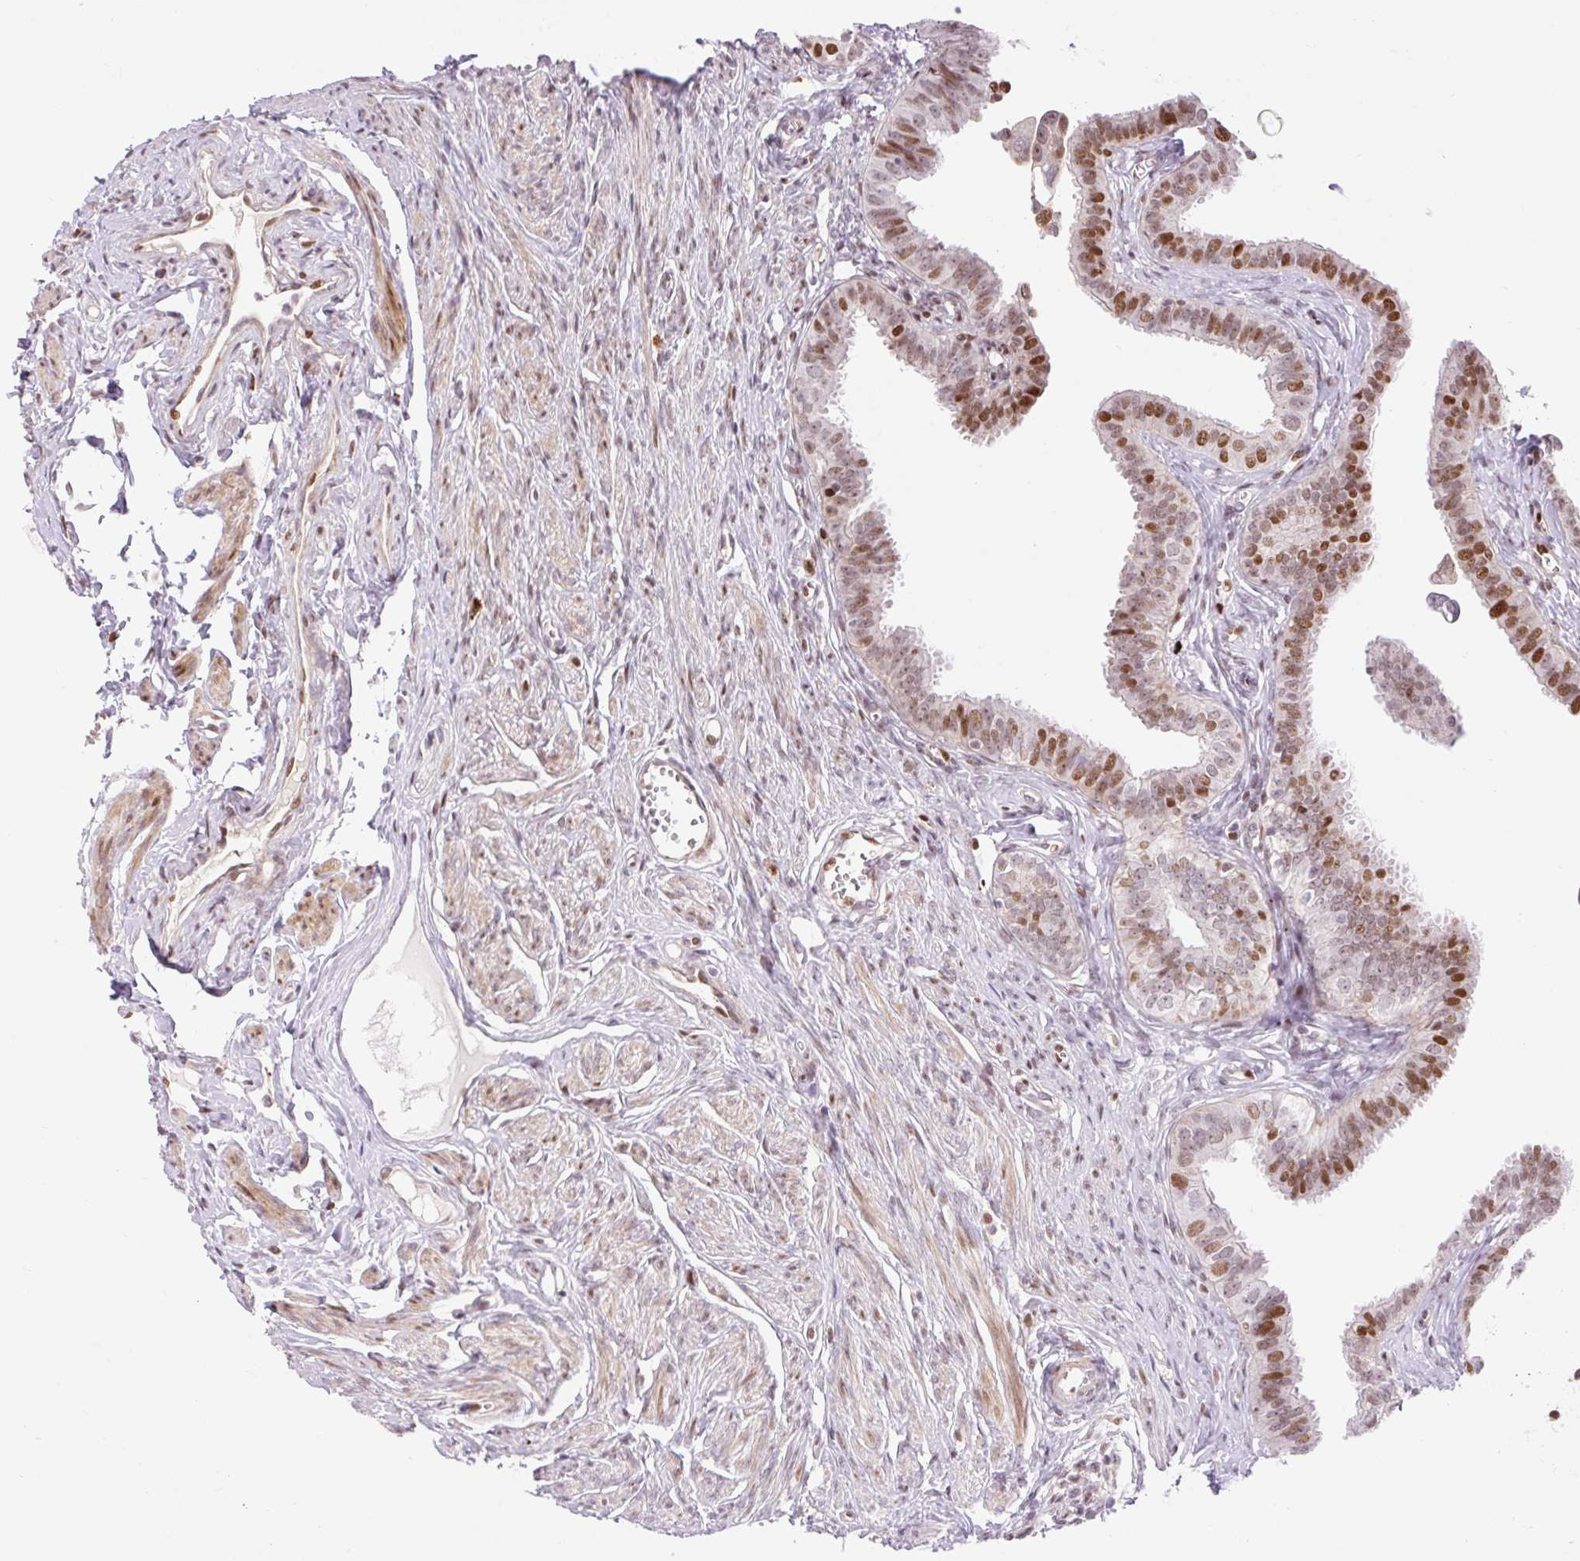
{"staining": {"intensity": "strong", "quantity": "25%-75%", "location": "nuclear"}, "tissue": "fallopian tube", "cell_type": "Glandular cells", "image_type": "normal", "snomed": [{"axis": "morphology", "description": "Normal tissue, NOS"}, {"axis": "morphology", "description": "Carcinoma, NOS"}, {"axis": "topography", "description": "Fallopian tube"}, {"axis": "topography", "description": "Ovary"}], "caption": "Fallopian tube stained with DAB (3,3'-diaminobenzidine) IHC displays high levels of strong nuclear expression in approximately 25%-75% of glandular cells. (Stains: DAB in brown, nuclei in blue, Microscopy: brightfield microscopy at high magnification).", "gene": "RIPPLY3", "patient": {"sex": "female", "age": 59}}